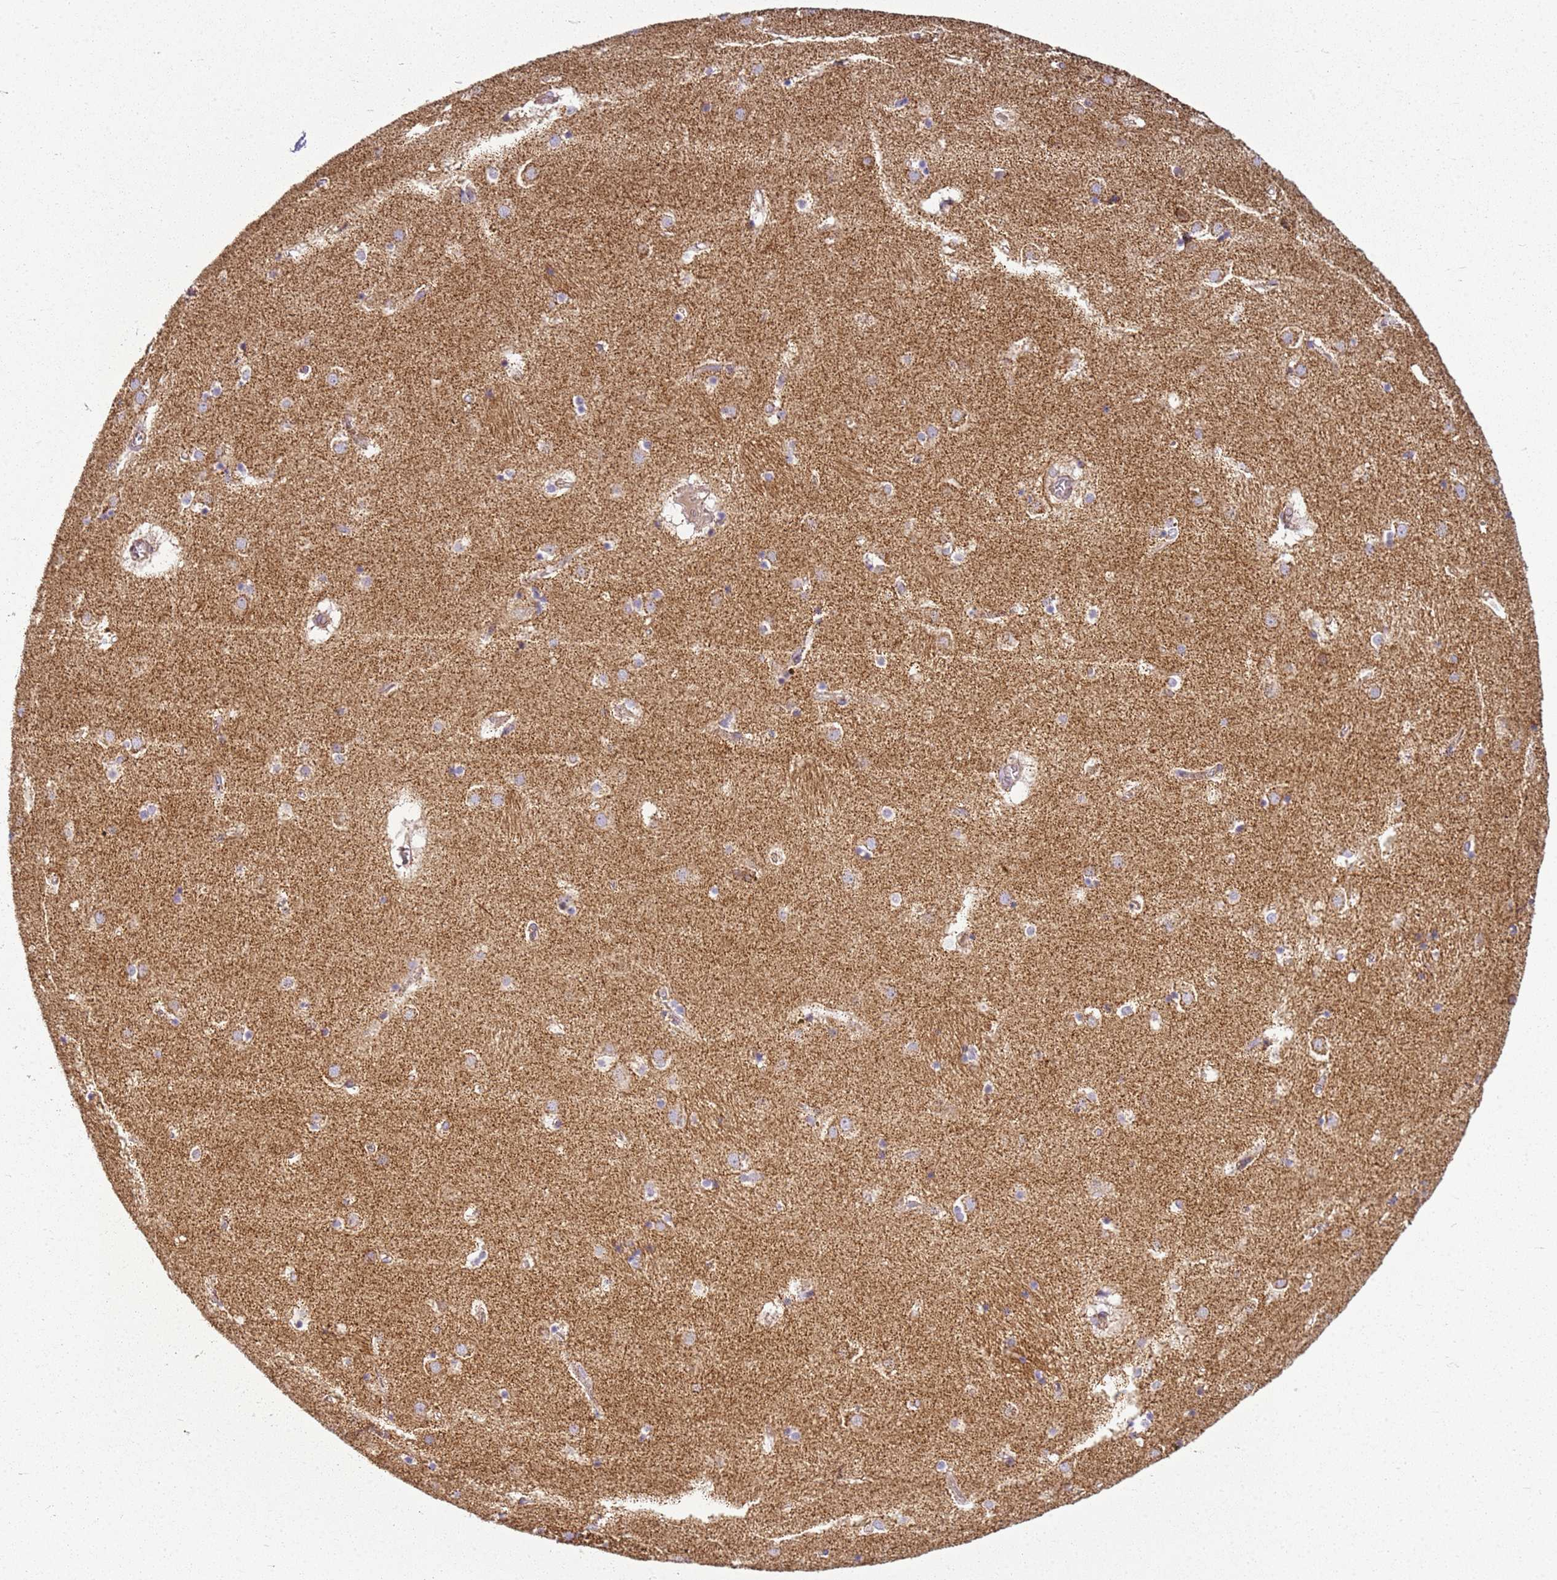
{"staining": {"intensity": "negative", "quantity": "none", "location": "none"}, "tissue": "caudate", "cell_type": "Glial cells", "image_type": "normal", "snomed": [{"axis": "morphology", "description": "Normal tissue, NOS"}, {"axis": "topography", "description": "Lateral ventricle wall"}], "caption": "Glial cells are negative for protein expression in normal human caudate. Nuclei are stained in blue.", "gene": "TMEM200C", "patient": {"sex": "male", "age": 70}}